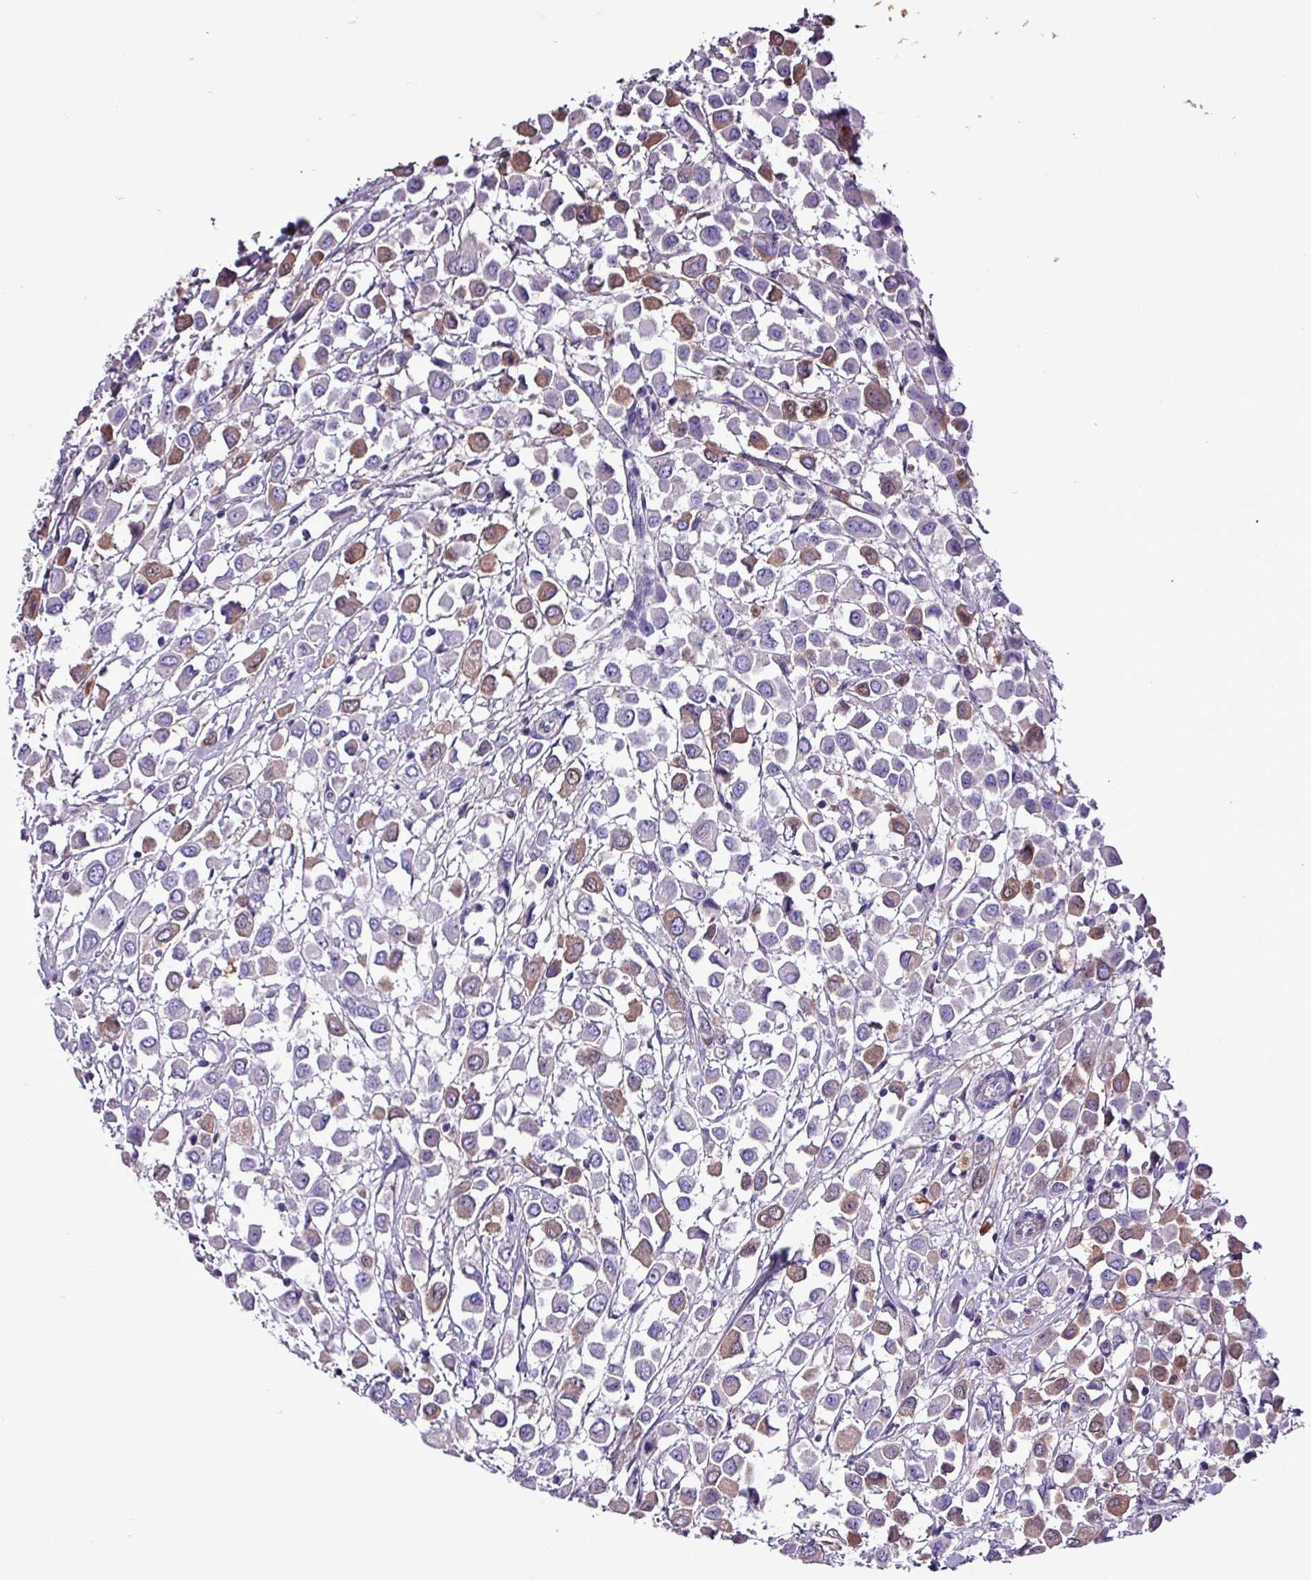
{"staining": {"intensity": "moderate", "quantity": "25%-75%", "location": "cytoplasmic/membranous"}, "tissue": "breast cancer", "cell_type": "Tumor cells", "image_type": "cancer", "snomed": [{"axis": "morphology", "description": "Duct carcinoma"}, {"axis": "topography", "description": "Breast"}], "caption": "The histopathology image shows immunohistochemical staining of infiltrating ductal carcinoma (breast). There is moderate cytoplasmic/membranous expression is appreciated in approximately 25%-75% of tumor cells.", "gene": "HP", "patient": {"sex": "female", "age": 61}}